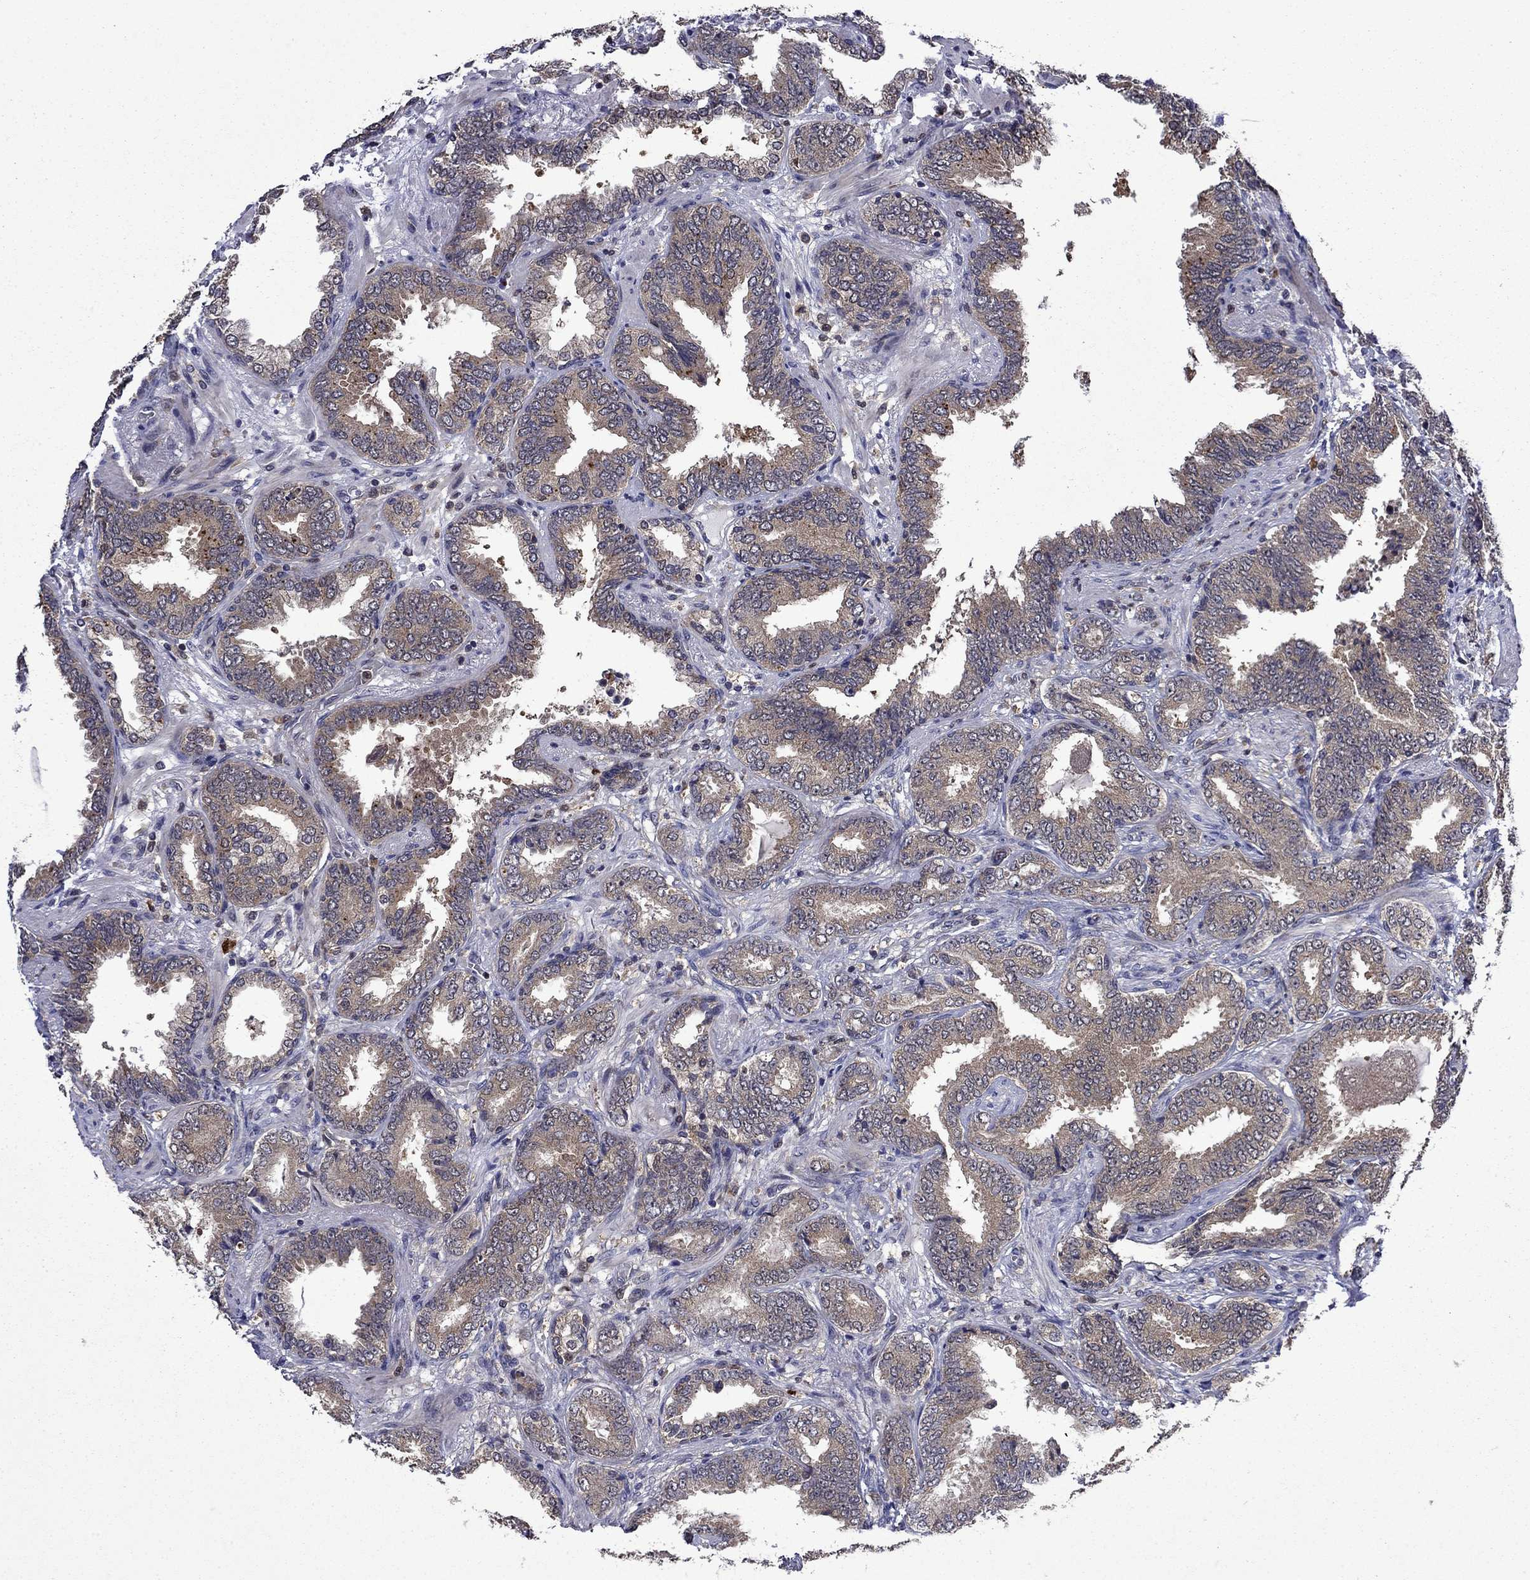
{"staining": {"intensity": "negative", "quantity": "none", "location": "none"}, "tissue": "prostate cancer", "cell_type": "Tumor cells", "image_type": "cancer", "snomed": [{"axis": "morphology", "description": "Adenocarcinoma, Low grade"}, {"axis": "topography", "description": "Prostate"}], "caption": "High magnification brightfield microscopy of adenocarcinoma (low-grade) (prostate) stained with DAB (brown) and counterstained with hematoxylin (blue): tumor cells show no significant positivity.", "gene": "TPMT", "patient": {"sex": "male", "age": 68}}